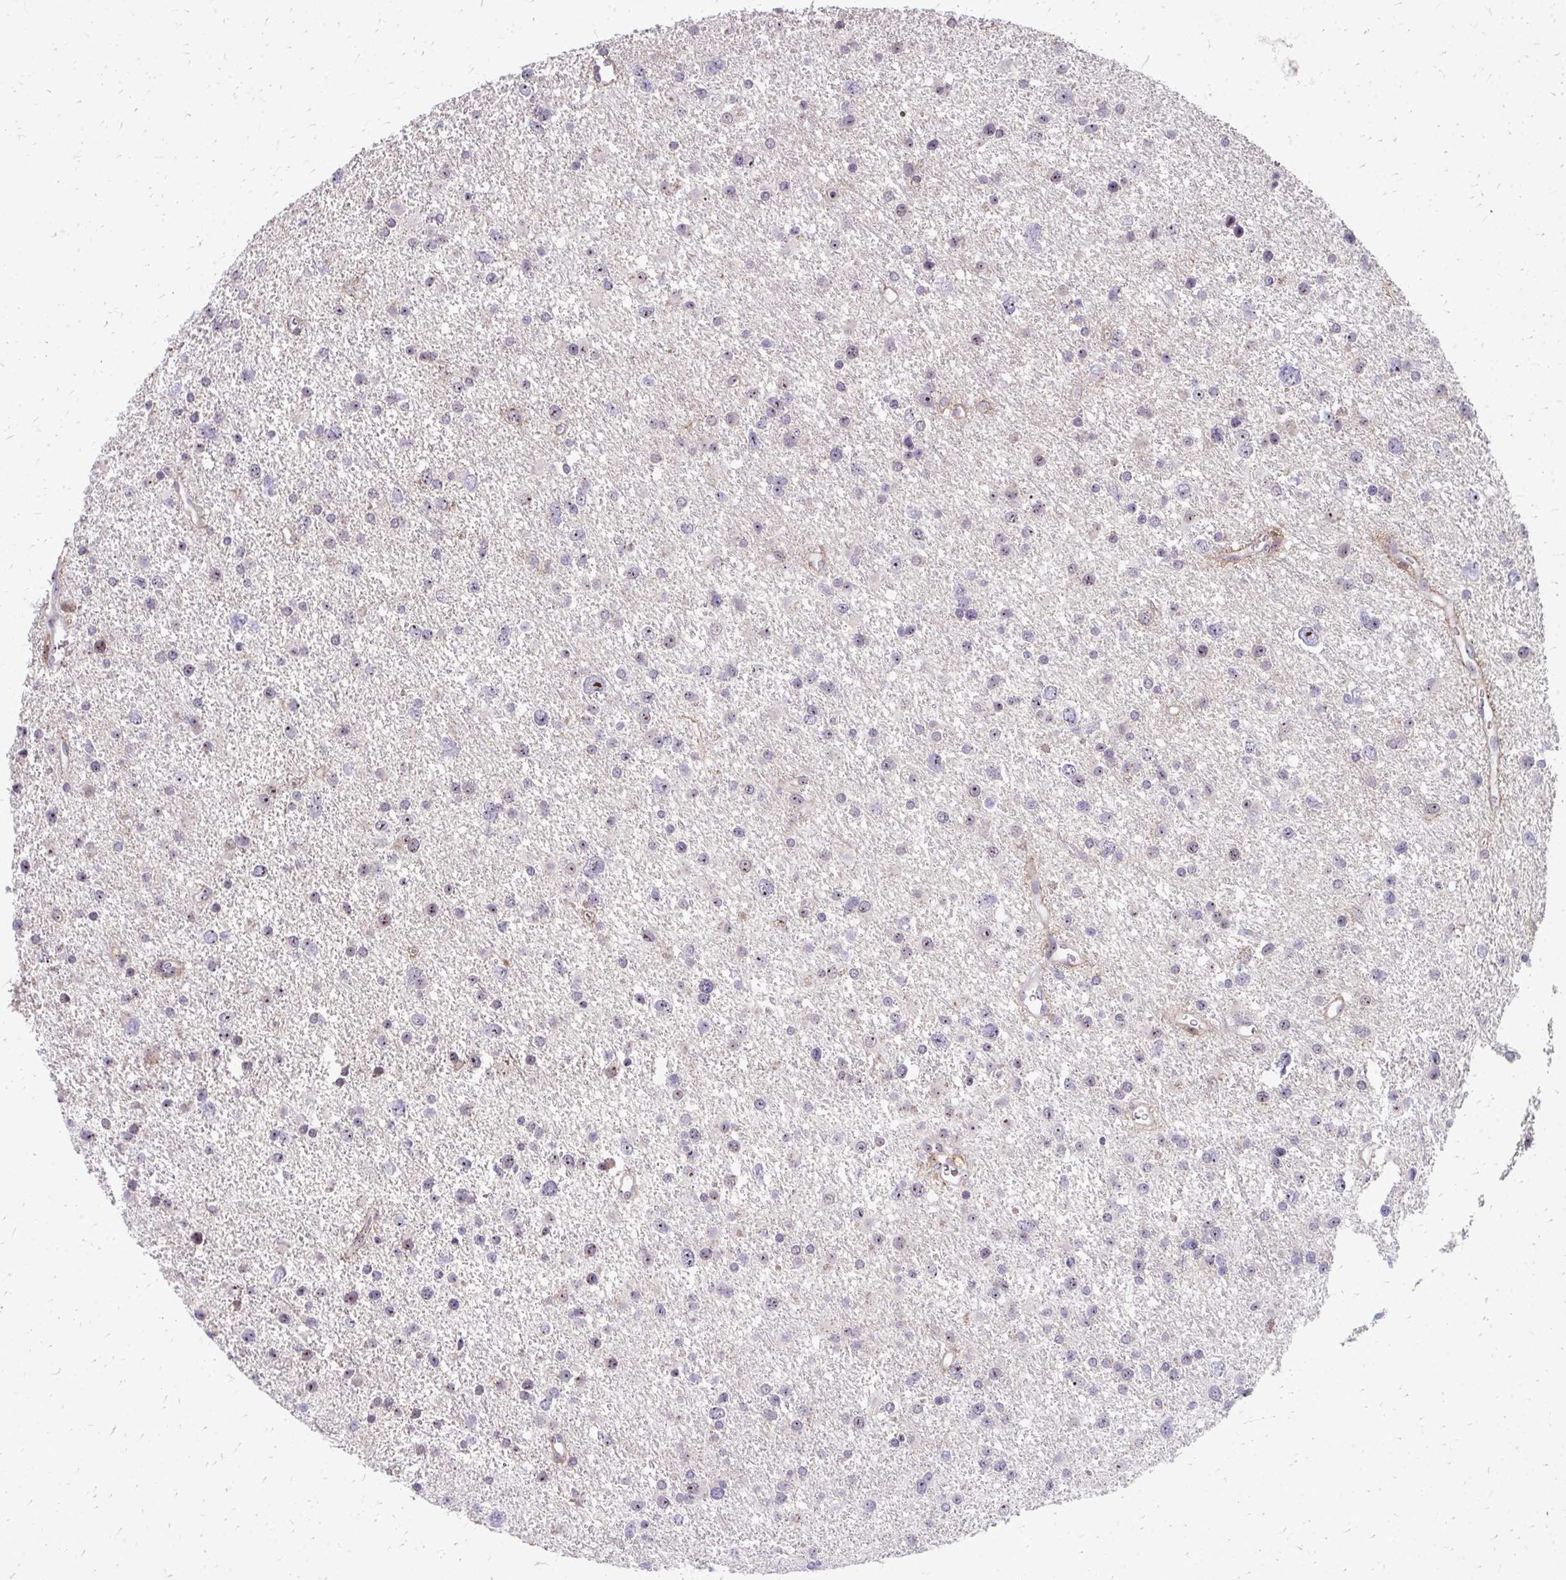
{"staining": {"intensity": "weak", "quantity": ">75%", "location": "nuclear"}, "tissue": "glioma", "cell_type": "Tumor cells", "image_type": "cancer", "snomed": [{"axis": "morphology", "description": "Glioma, malignant, Low grade"}, {"axis": "topography", "description": "Brain"}], "caption": "Weak nuclear protein staining is seen in about >75% of tumor cells in malignant low-grade glioma.", "gene": "NUDT16", "patient": {"sex": "female", "age": 55}}